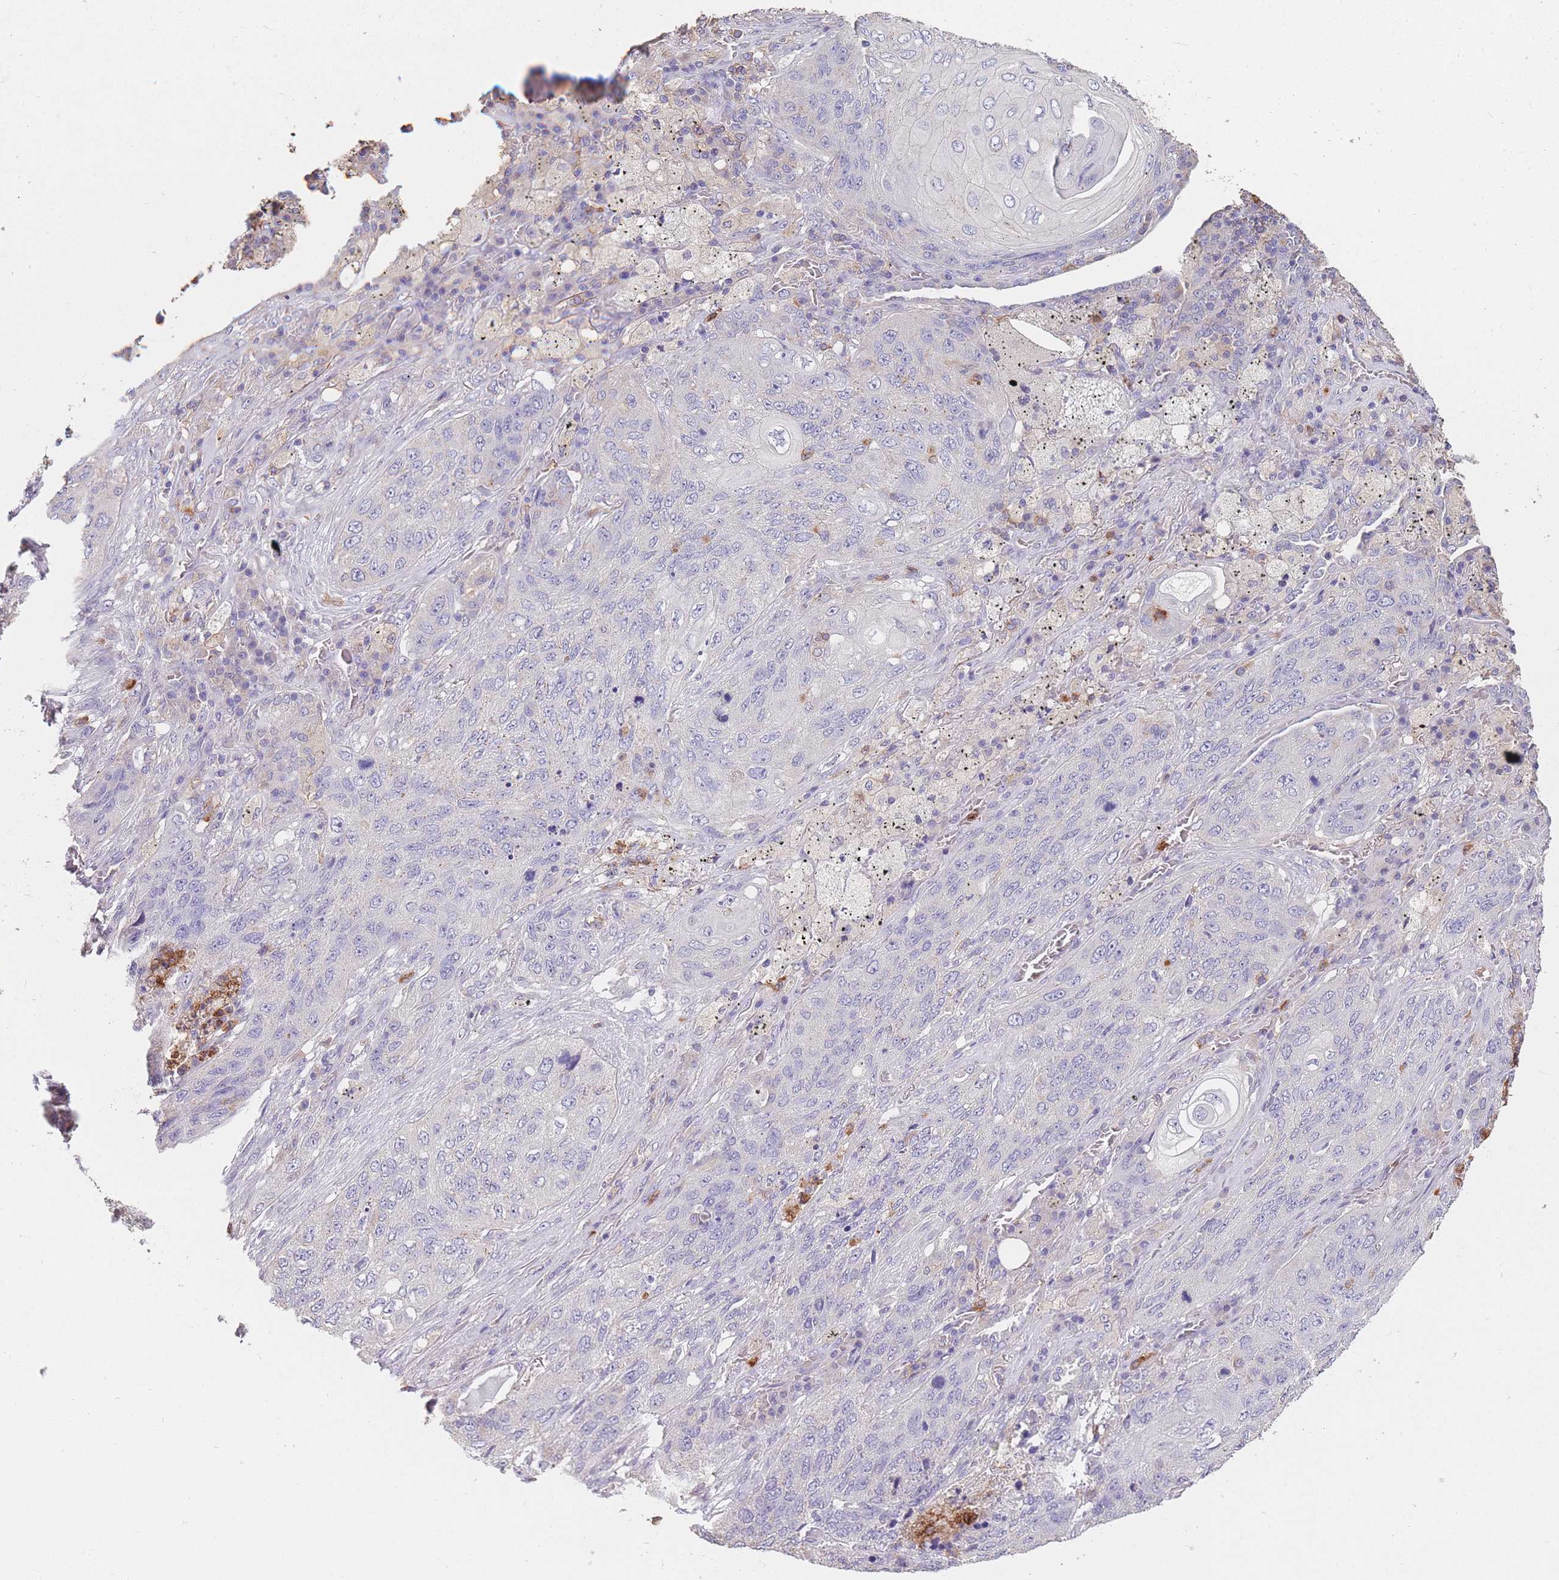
{"staining": {"intensity": "negative", "quantity": "none", "location": "none"}, "tissue": "lung cancer", "cell_type": "Tumor cells", "image_type": "cancer", "snomed": [{"axis": "morphology", "description": "Squamous cell carcinoma, NOS"}, {"axis": "topography", "description": "Lung"}], "caption": "The photomicrograph demonstrates no staining of tumor cells in lung squamous cell carcinoma. (Stains: DAB immunohistochemistry (IHC) with hematoxylin counter stain, Microscopy: brightfield microscopy at high magnification).", "gene": "CLEC12A", "patient": {"sex": "female", "age": 63}}